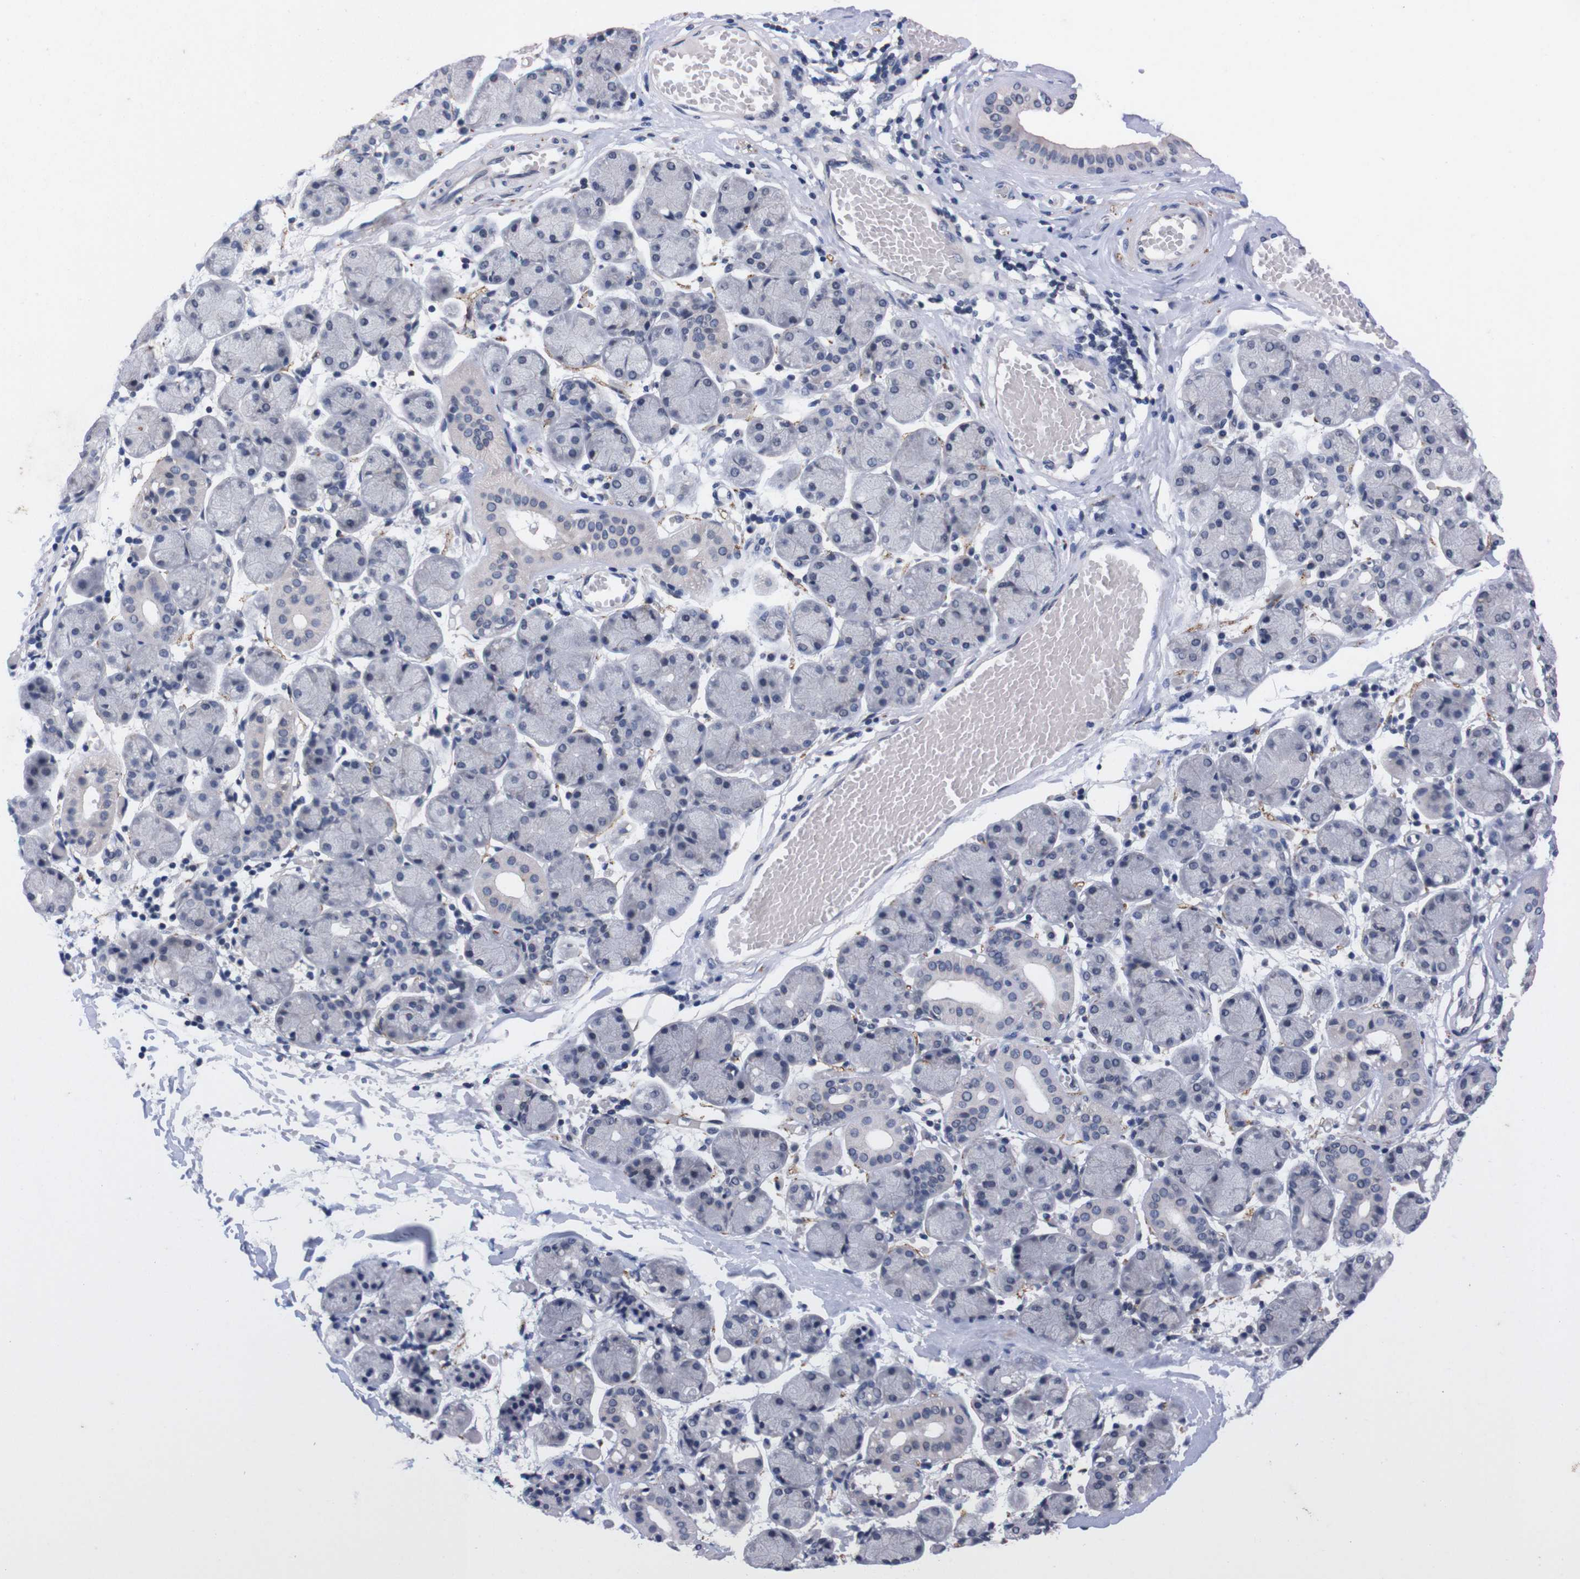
{"staining": {"intensity": "negative", "quantity": "none", "location": "none"}, "tissue": "salivary gland", "cell_type": "Glandular cells", "image_type": "normal", "snomed": [{"axis": "morphology", "description": "Normal tissue, NOS"}, {"axis": "topography", "description": "Salivary gland"}], "caption": "An image of salivary gland stained for a protein displays no brown staining in glandular cells. The staining was performed using DAB to visualize the protein expression in brown, while the nuclei were stained in blue with hematoxylin (Magnification: 20x).", "gene": "TNFRSF21", "patient": {"sex": "female", "age": 24}}